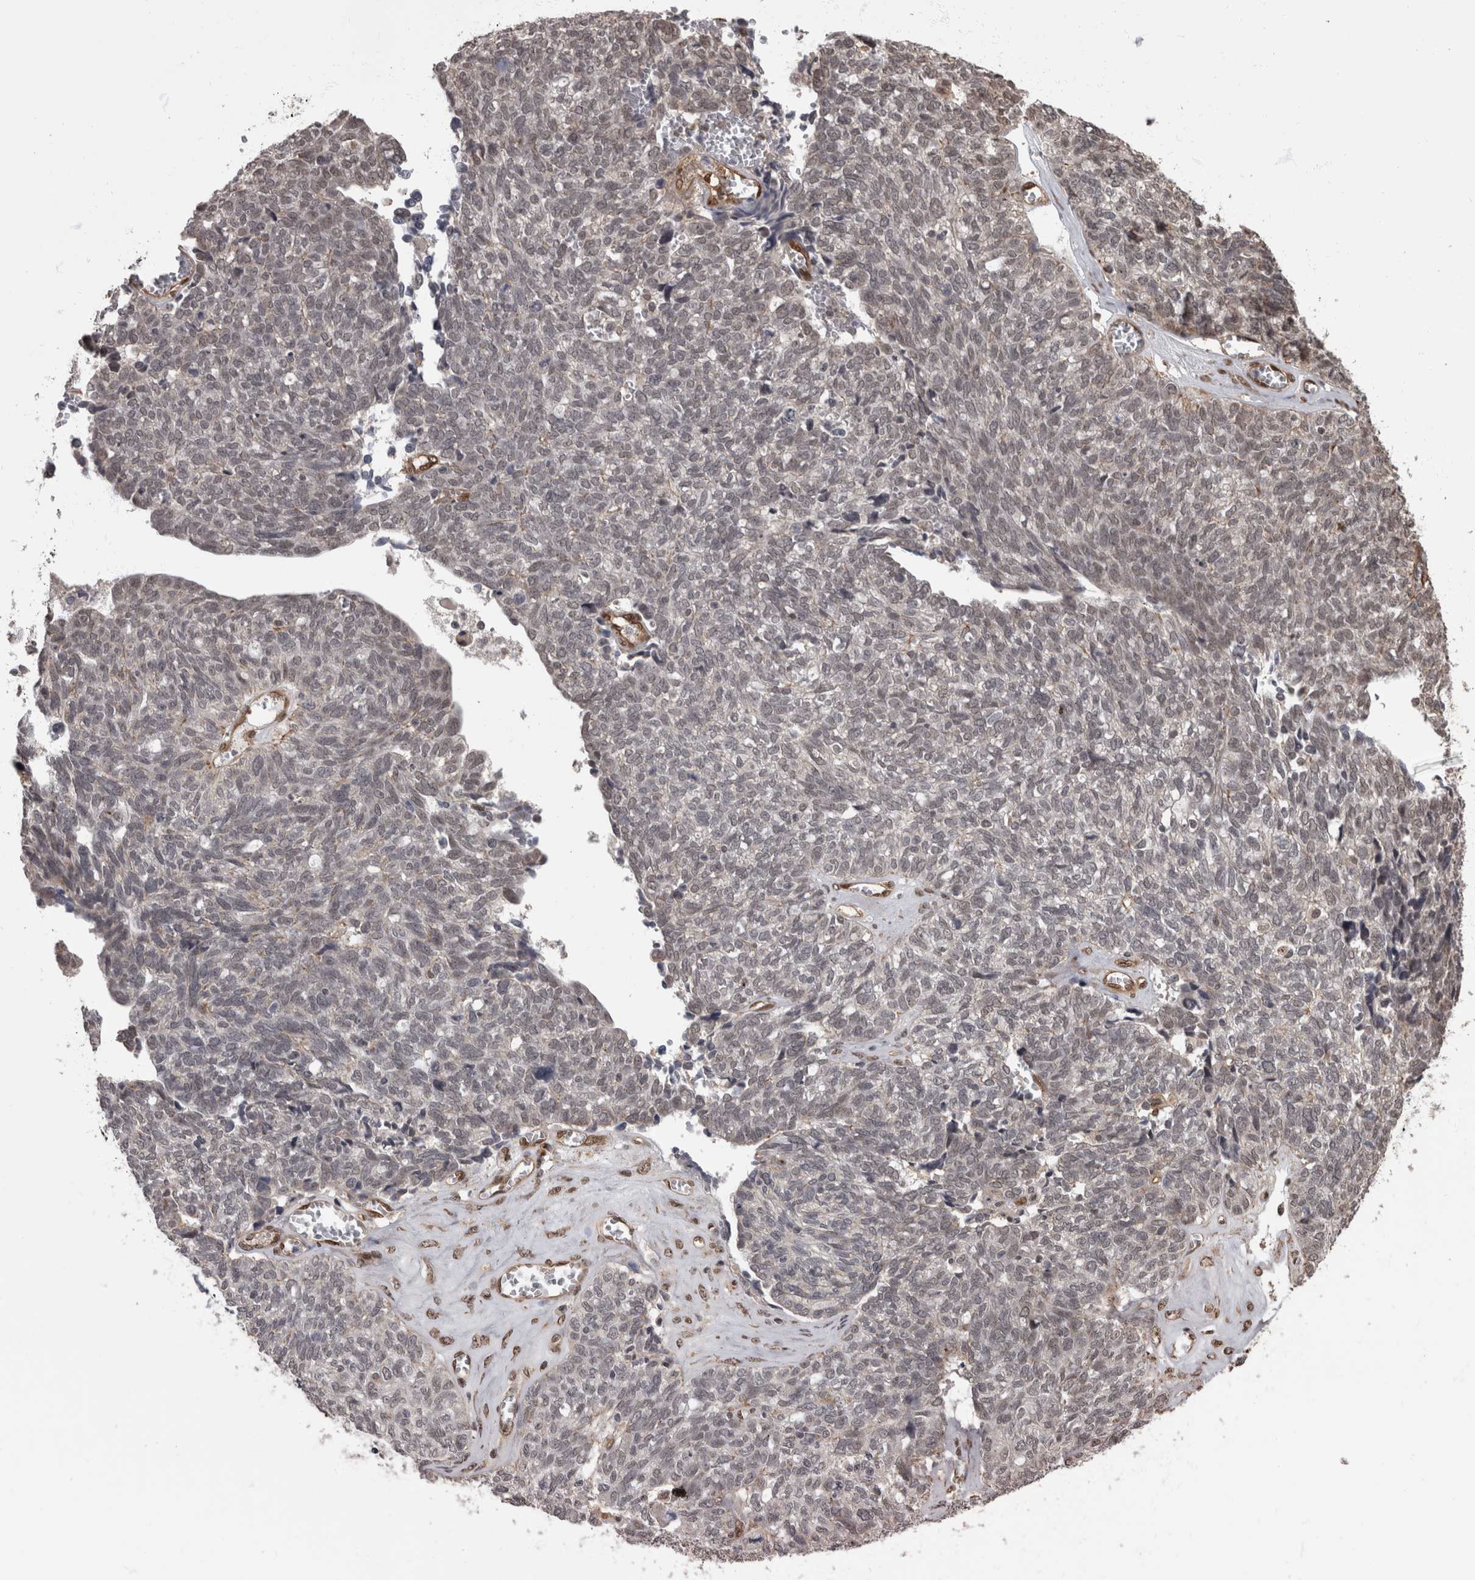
{"staining": {"intensity": "negative", "quantity": "none", "location": "none"}, "tissue": "ovarian cancer", "cell_type": "Tumor cells", "image_type": "cancer", "snomed": [{"axis": "morphology", "description": "Cystadenocarcinoma, serous, NOS"}, {"axis": "topography", "description": "Ovary"}], "caption": "An image of human ovarian cancer (serous cystadenocarcinoma) is negative for staining in tumor cells. (Brightfield microscopy of DAB immunohistochemistry (IHC) at high magnification).", "gene": "AKT3", "patient": {"sex": "female", "age": 79}}